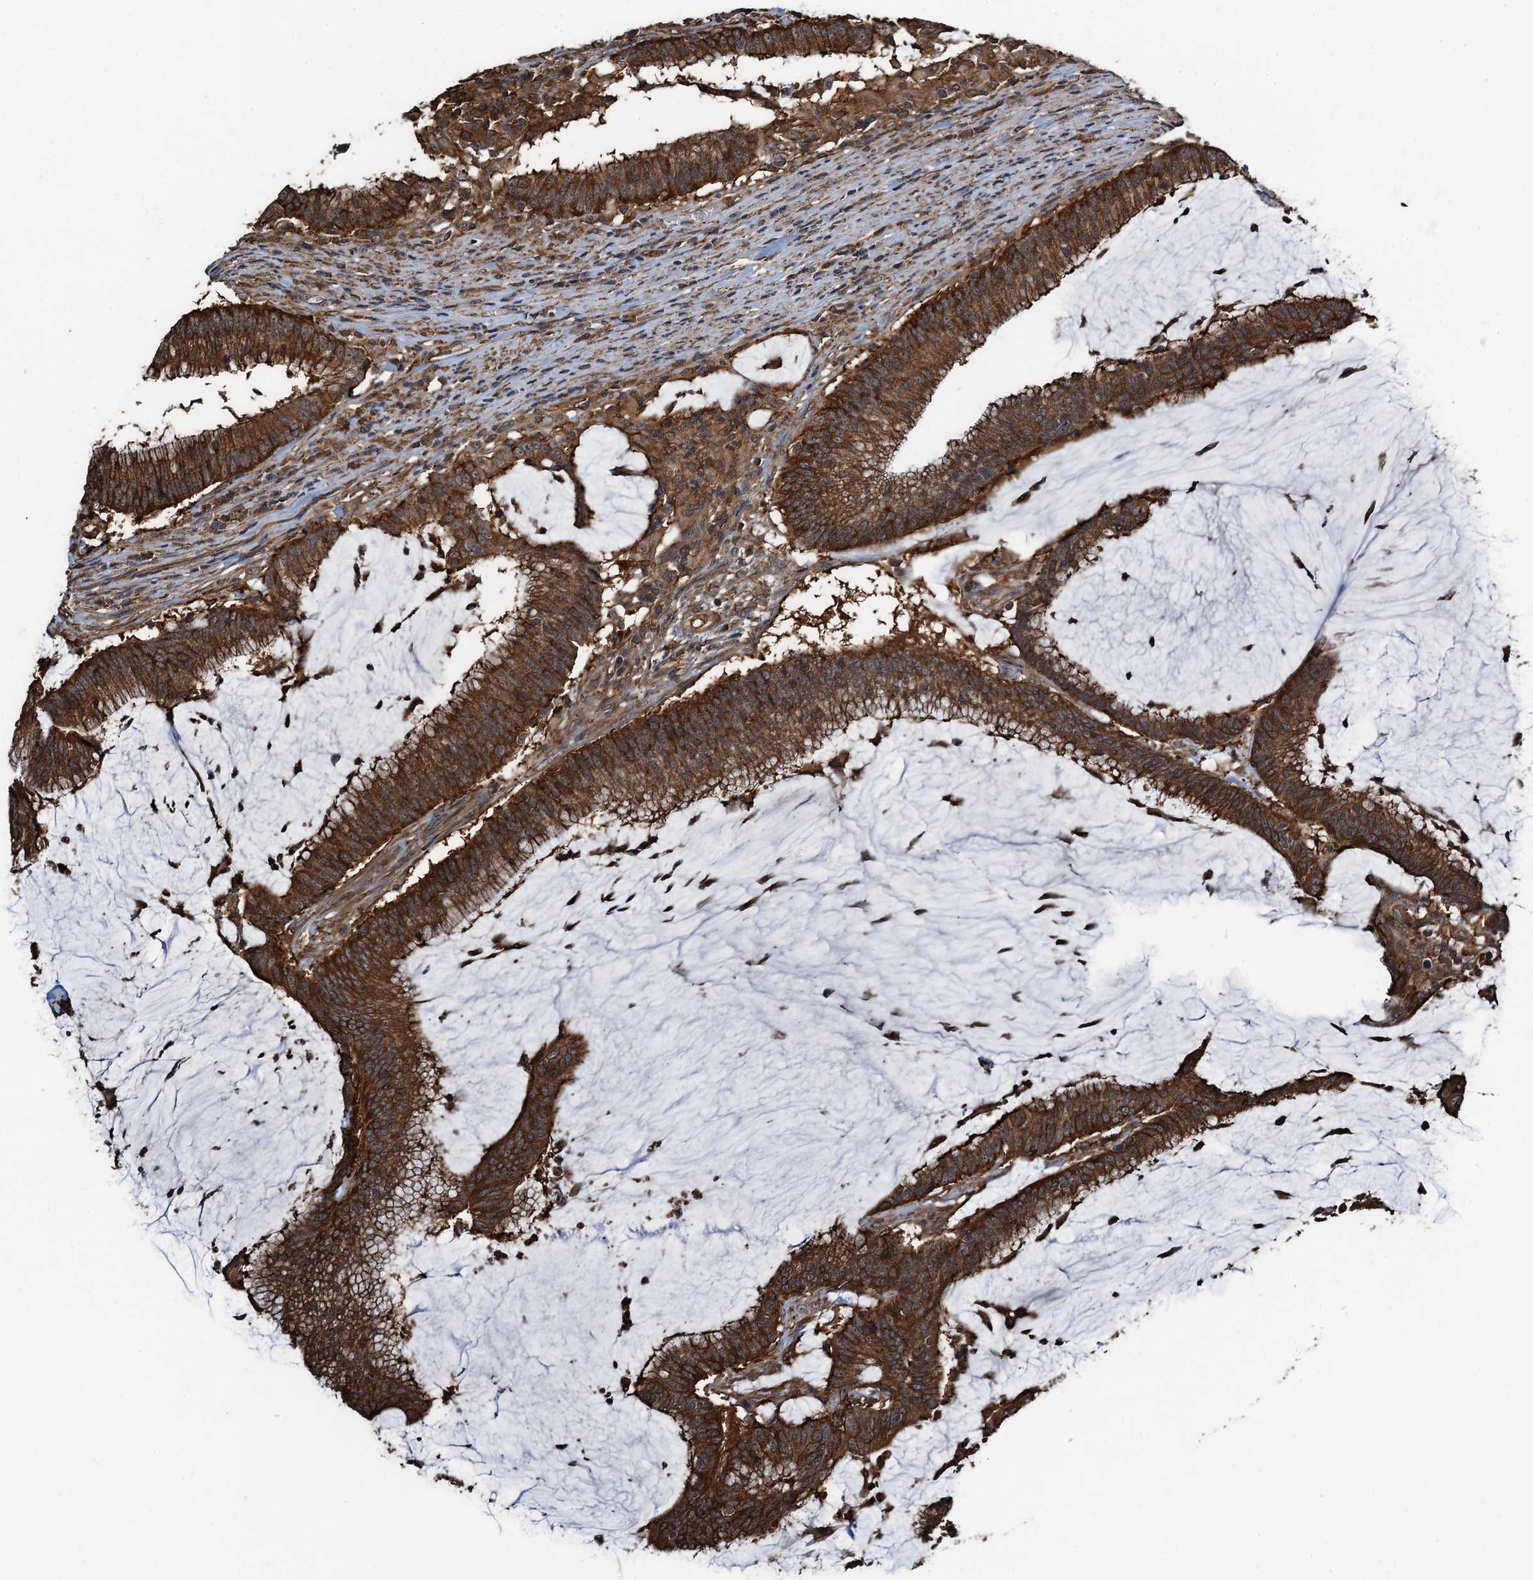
{"staining": {"intensity": "strong", "quantity": ">75%", "location": "cytoplasmic/membranous"}, "tissue": "colorectal cancer", "cell_type": "Tumor cells", "image_type": "cancer", "snomed": [{"axis": "morphology", "description": "Adenocarcinoma, NOS"}, {"axis": "topography", "description": "Rectum"}], "caption": "A photomicrograph of colorectal cancer (adenocarcinoma) stained for a protein exhibits strong cytoplasmic/membranous brown staining in tumor cells.", "gene": "WHAMM", "patient": {"sex": "female", "age": 77}}